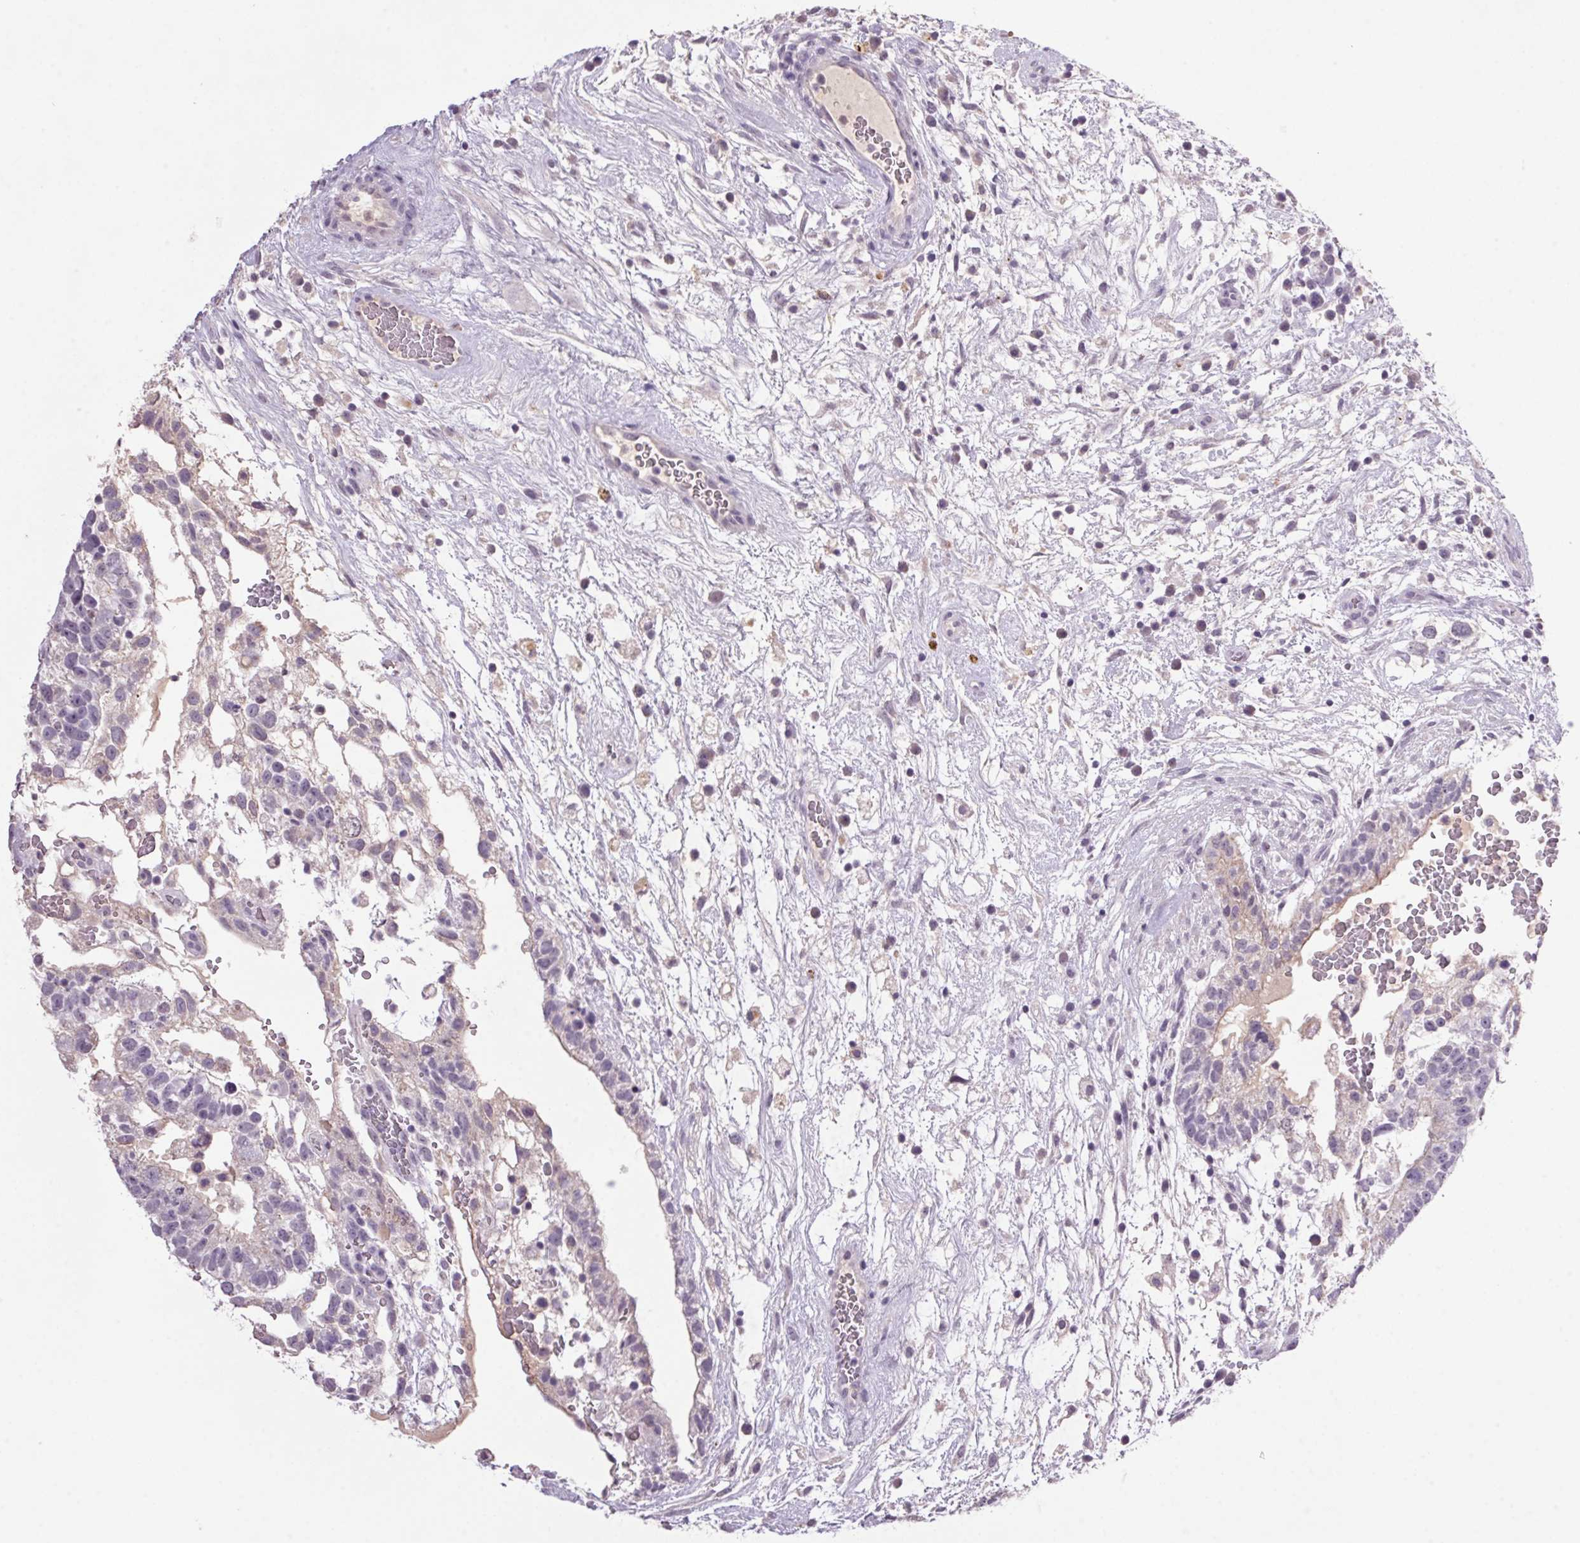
{"staining": {"intensity": "negative", "quantity": "none", "location": "none"}, "tissue": "testis cancer", "cell_type": "Tumor cells", "image_type": "cancer", "snomed": [{"axis": "morphology", "description": "Normal tissue, NOS"}, {"axis": "morphology", "description": "Carcinoma, Embryonal, NOS"}, {"axis": "topography", "description": "Testis"}], "caption": "A histopathology image of human embryonal carcinoma (testis) is negative for staining in tumor cells.", "gene": "TRDN", "patient": {"sex": "male", "age": 32}}